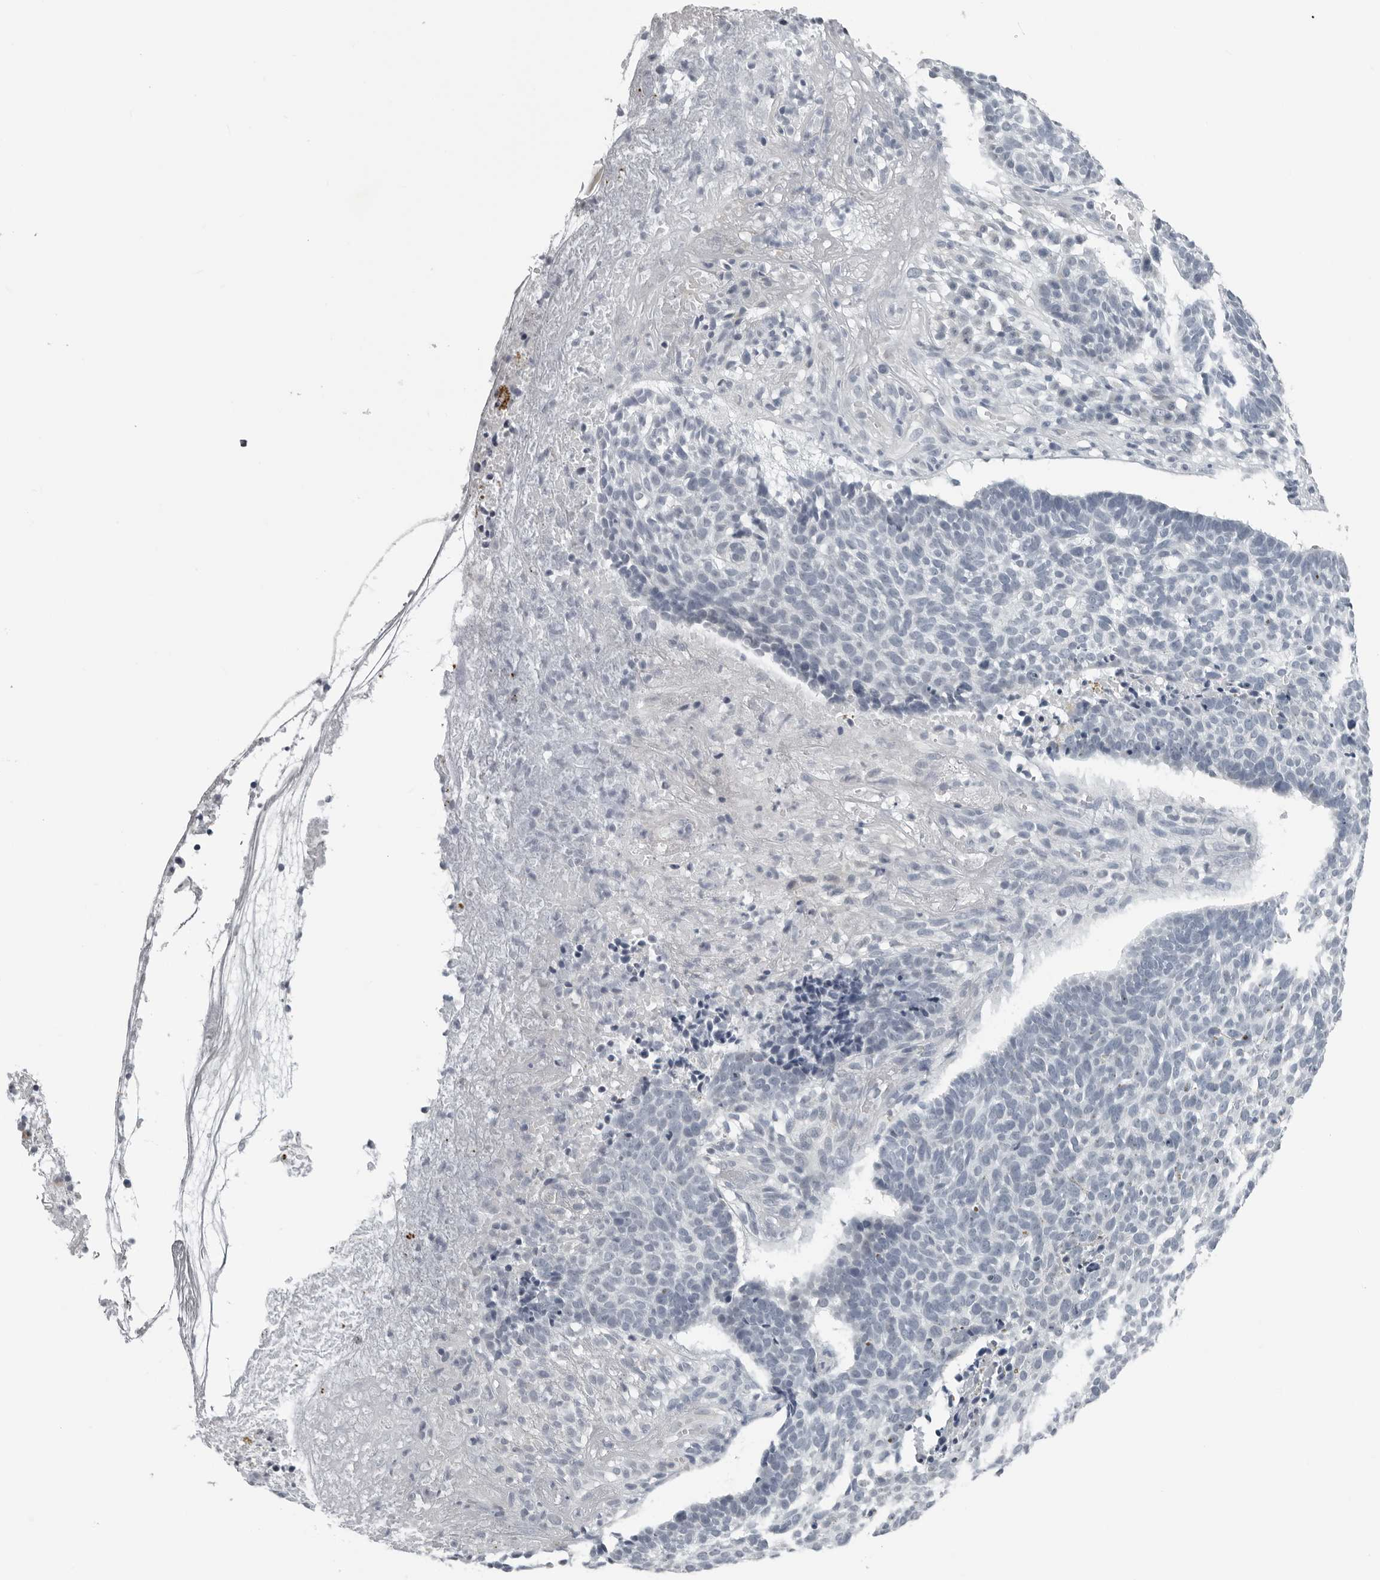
{"staining": {"intensity": "negative", "quantity": "none", "location": "none"}, "tissue": "skin cancer", "cell_type": "Tumor cells", "image_type": "cancer", "snomed": [{"axis": "morphology", "description": "Basal cell carcinoma"}, {"axis": "topography", "description": "Skin"}], "caption": "High power microscopy image of an immunohistochemistry histopathology image of skin cancer, revealing no significant expression in tumor cells.", "gene": "OPLAH", "patient": {"sex": "male", "age": 85}}